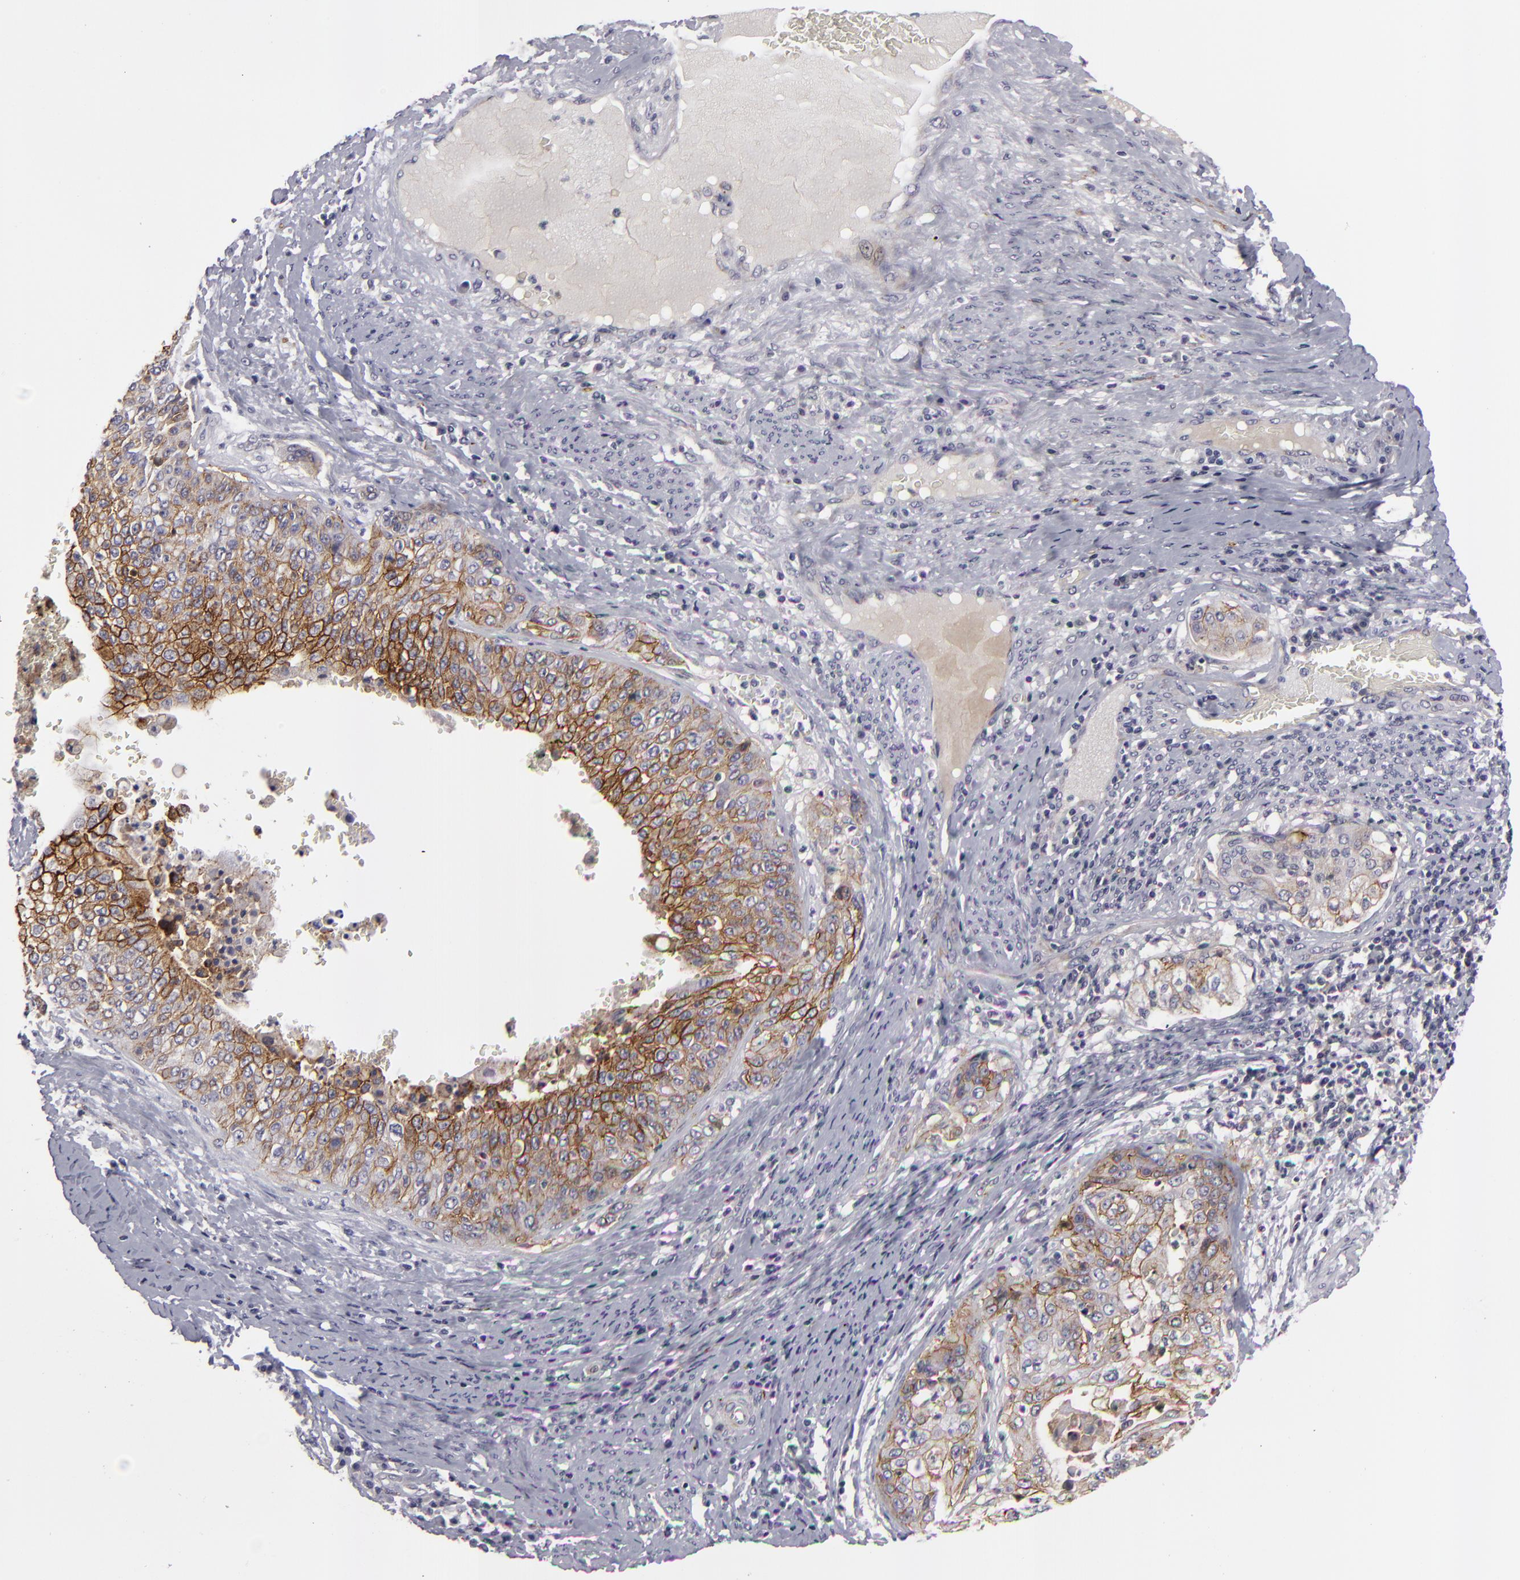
{"staining": {"intensity": "moderate", "quantity": "25%-75%", "location": "cytoplasmic/membranous"}, "tissue": "cervical cancer", "cell_type": "Tumor cells", "image_type": "cancer", "snomed": [{"axis": "morphology", "description": "Squamous cell carcinoma, NOS"}, {"axis": "topography", "description": "Cervix"}], "caption": "A medium amount of moderate cytoplasmic/membranous staining is seen in about 25%-75% of tumor cells in squamous cell carcinoma (cervical) tissue.", "gene": "ALCAM", "patient": {"sex": "female", "age": 41}}